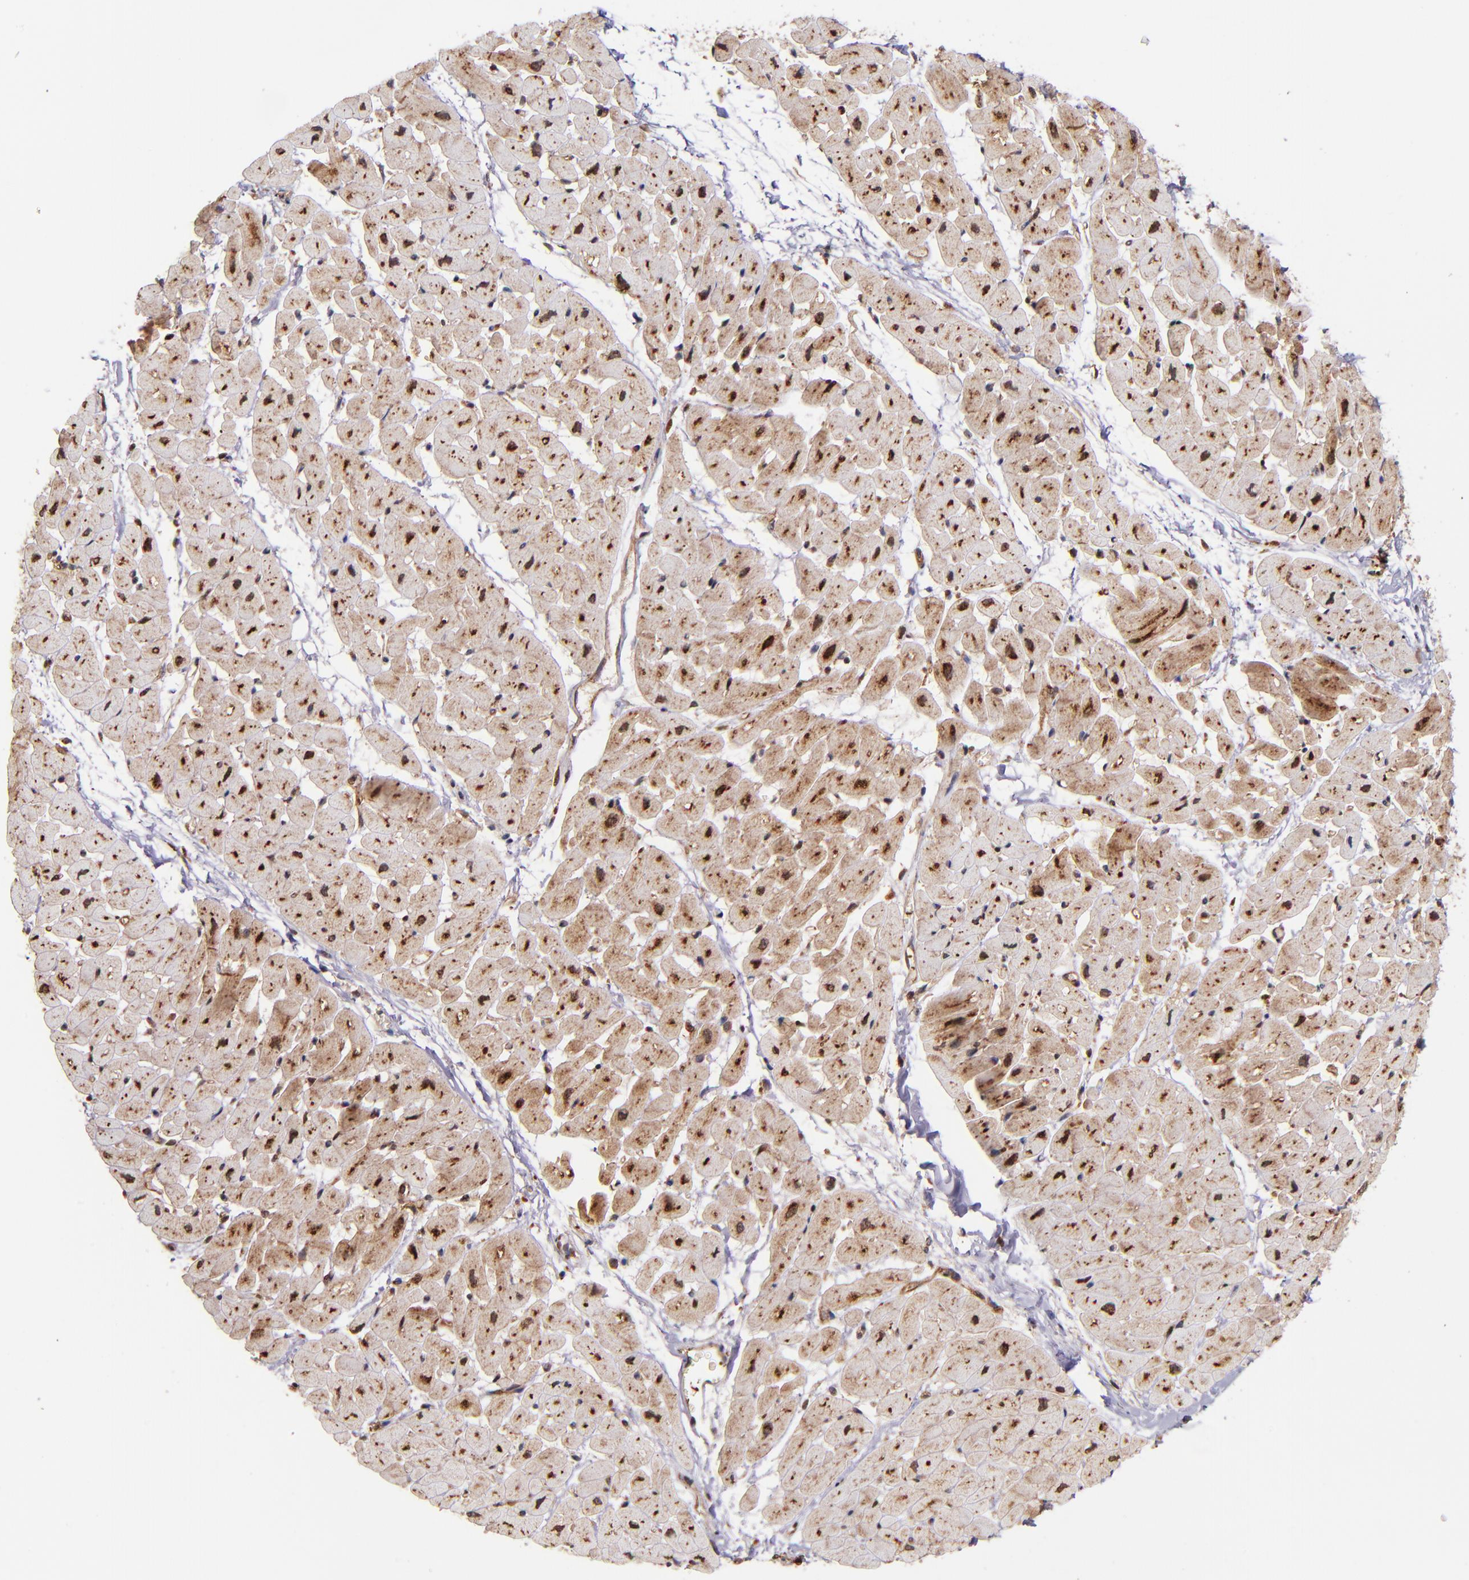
{"staining": {"intensity": "strong", "quantity": ">75%", "location": "cytoplasmic/membranous,nuclear"}, "tissue": "heart muscle", "cell_type": "Cardiomyocytes", "image_type": "normal", "snomed": [{"axis": "morphology", "description": "Normal tissue, NOS"}, {"axis": "topography", "description": "Heart"}], "caption": "This photomicrograph exhibits IHC staining of benign human heart muscle, with high strong cytoplasmic/membranous,nuclear staining in about >75% of cardiomyocytes.", "gene": "STX8", "patient": {"sex": "male", "age": 45}}